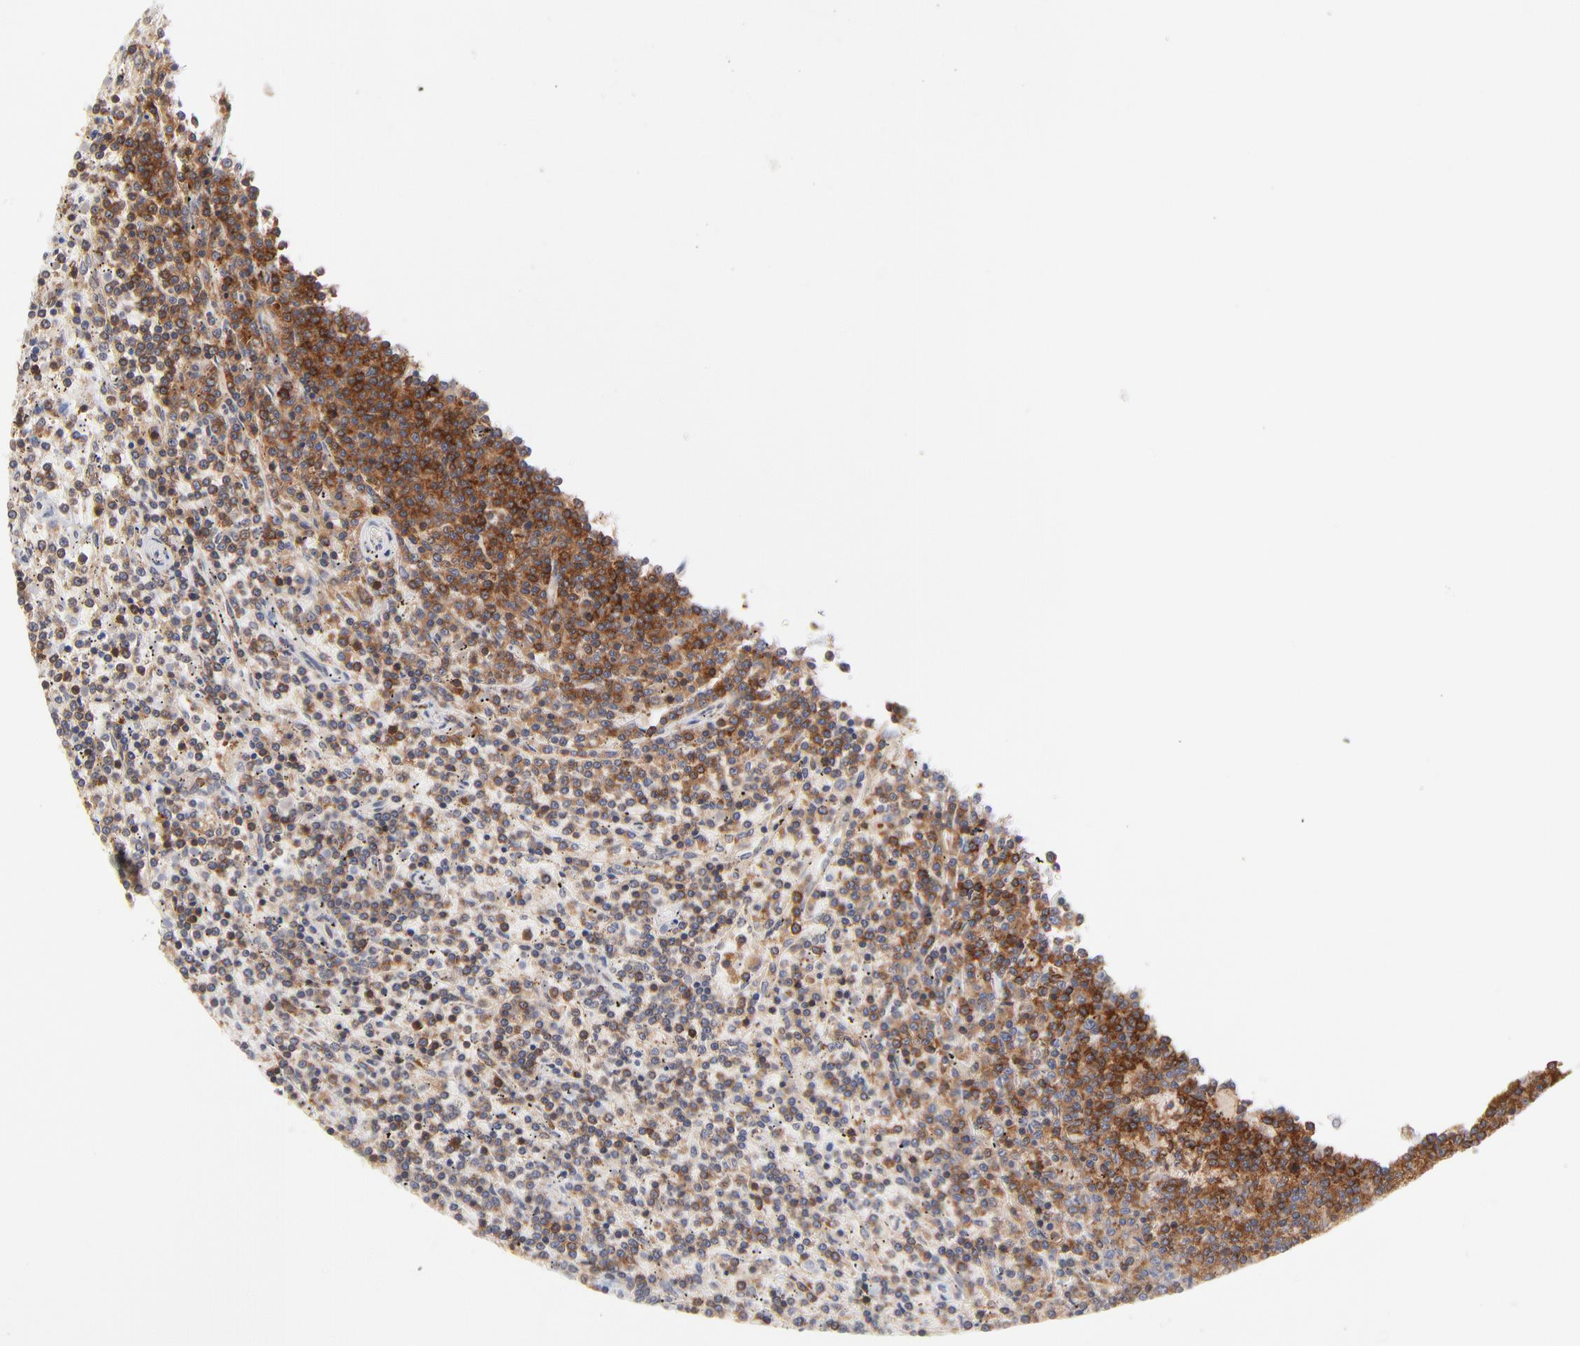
{"staining": {"intensity": "strong", "quantity": ">75%", "location": "cytoplasmic/membranous"}, "tissue": "lymphoma", "cell_type": "Tumor cells", "image_type": "cancer", "snomed": [{"axis": "morphology", "description": "Malignant lymphoma, non-Hodgkin's type, Low grade"}, {"axis": "topography", "description": "Spleen"}], "caption": "Protein staining of lymphoma tissue demonstrates strong cytoplasmic/membranous positivity in approximately >75% of tumor cells.", "gene": "WIPF1", "patient": {"sex": "female", "age": 50}}